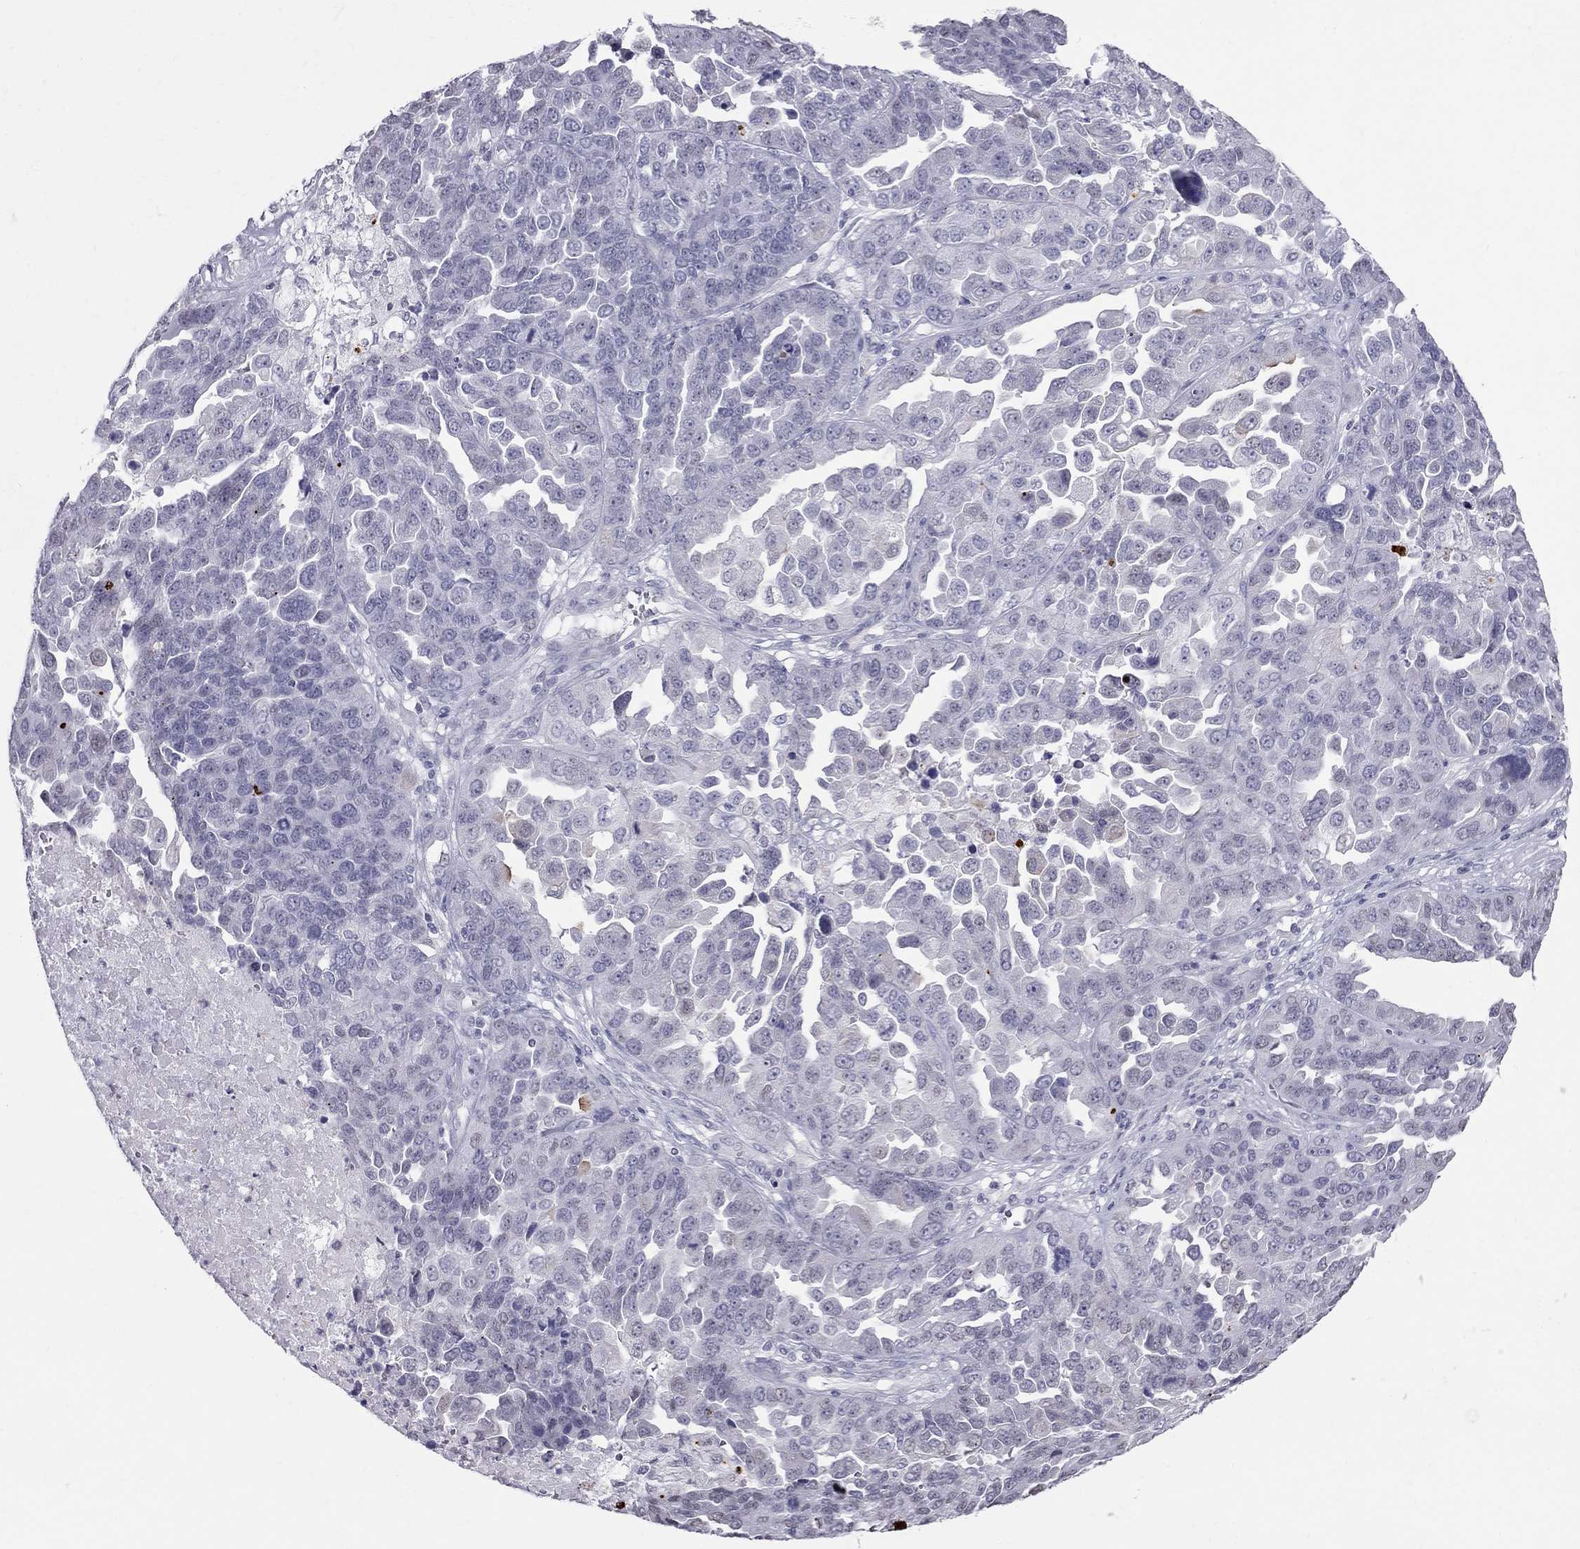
{"staining": {"intensity": "negative", "quantity": "none", "location": "none"}, "tissue": "ovarian cancer", "cell_type": "Tumor cells", "image_type": "cancer", "snomed": [{"axis": "morphology", "description": "Cystadenocarcinoma, serous, NOS"}, {"axis": "topography", "description": "Ovary"}], "caption": "This is an immunohistochemistry image of serous cystadenocarcinoma (ovarian). There is no expression in tumor cells.", "gene": "MUC15", "patient": {"sex": "female", "age": 87}}